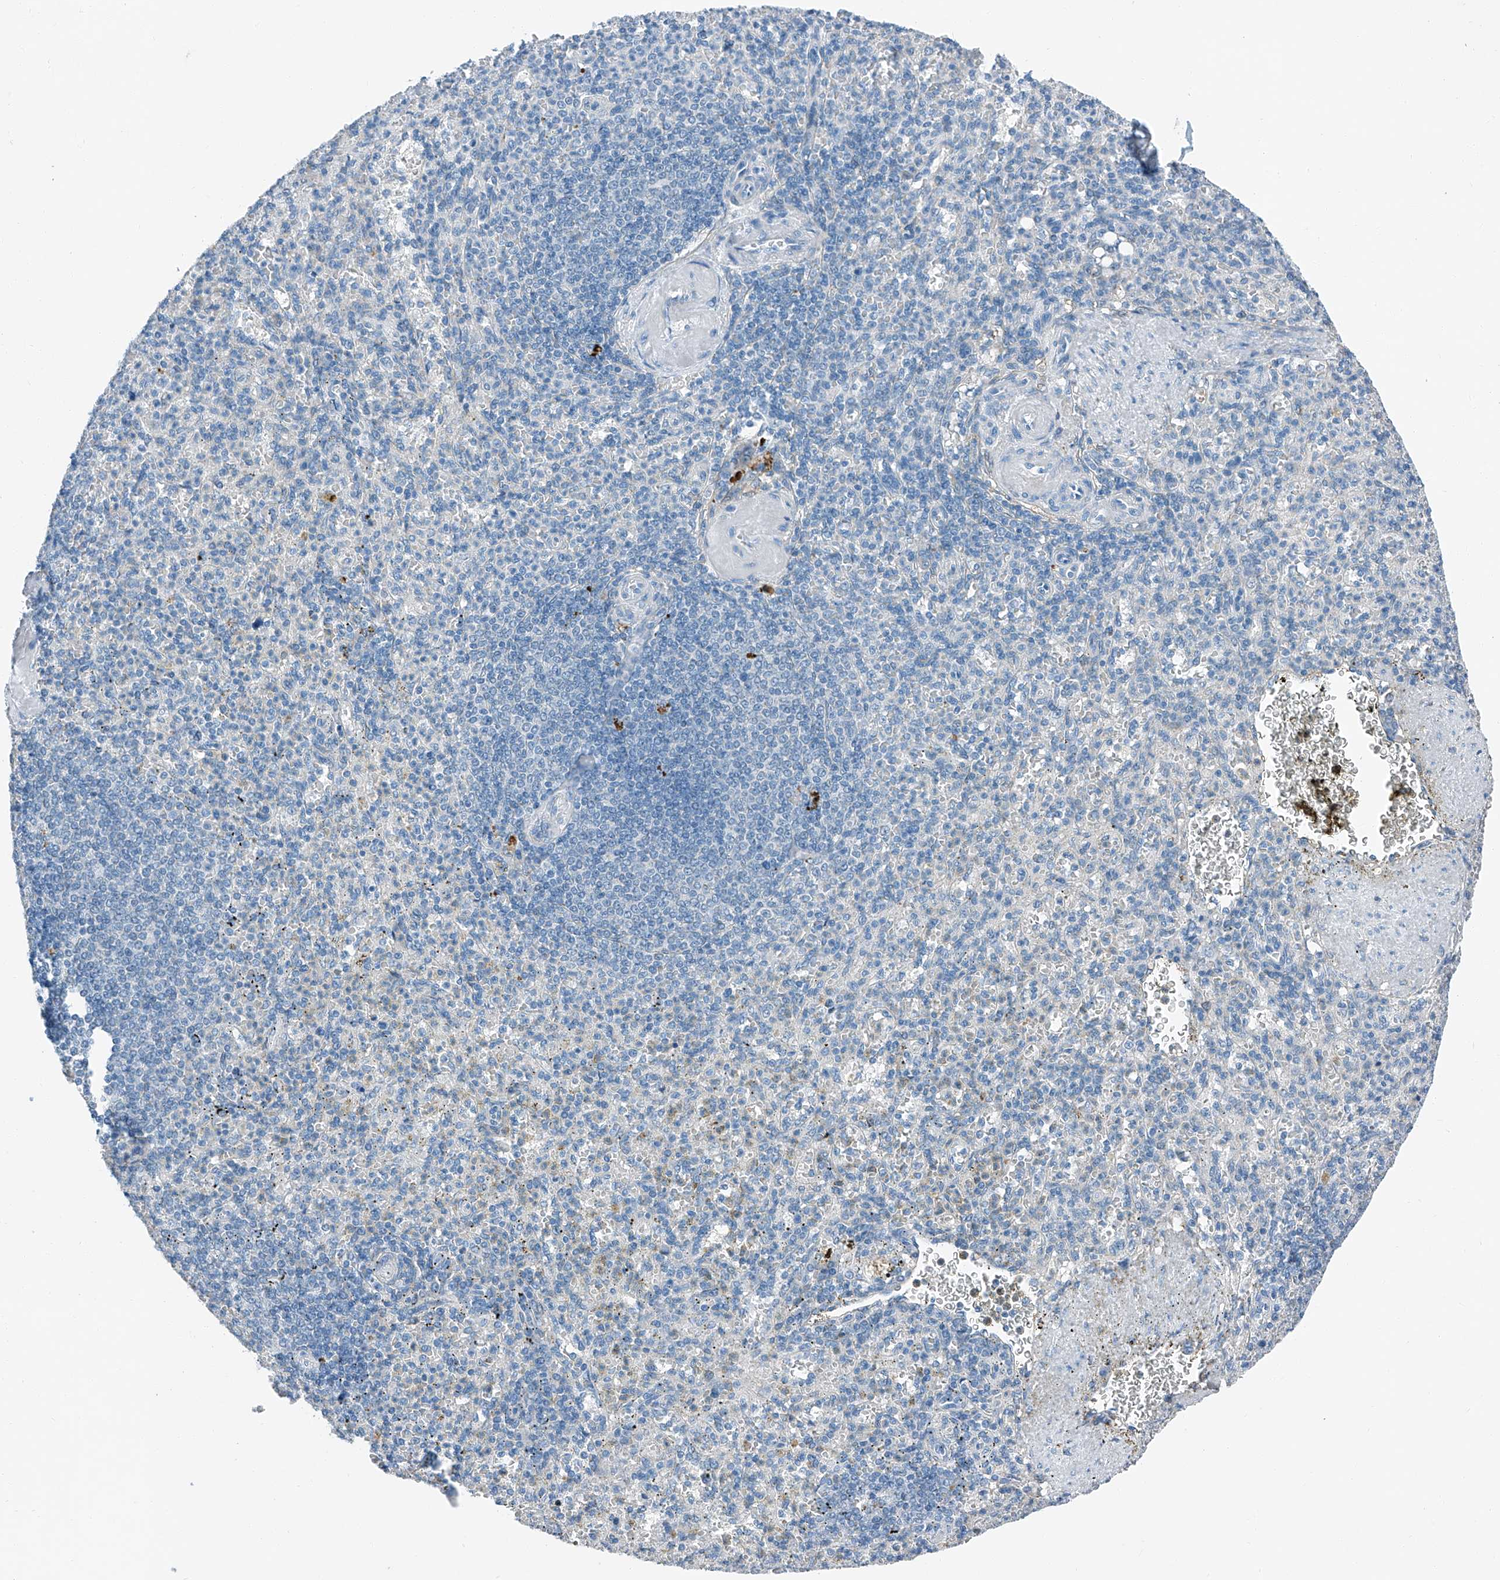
{"staining": {"intensity": "negative", "quantity": "none", "location": "none"}, "tissue": "spleen", "cell_type": "Cells in red pulp", "image_type": "normal", "snomed": [{"axis": "morphology", "description": "Normal tissue, NOS"}, {"axis": "topography", "description": "Spleen"}], "caption": "Image shows no protein expression in cells in red pulp of unremarkable spleen. Brightfield microscopy of IHC stained with DAB (brown) and hematoxylin (blue), captured at high magnification.", "gene": "MDGA1", "patient": {"sex": "female", "age": 74}}